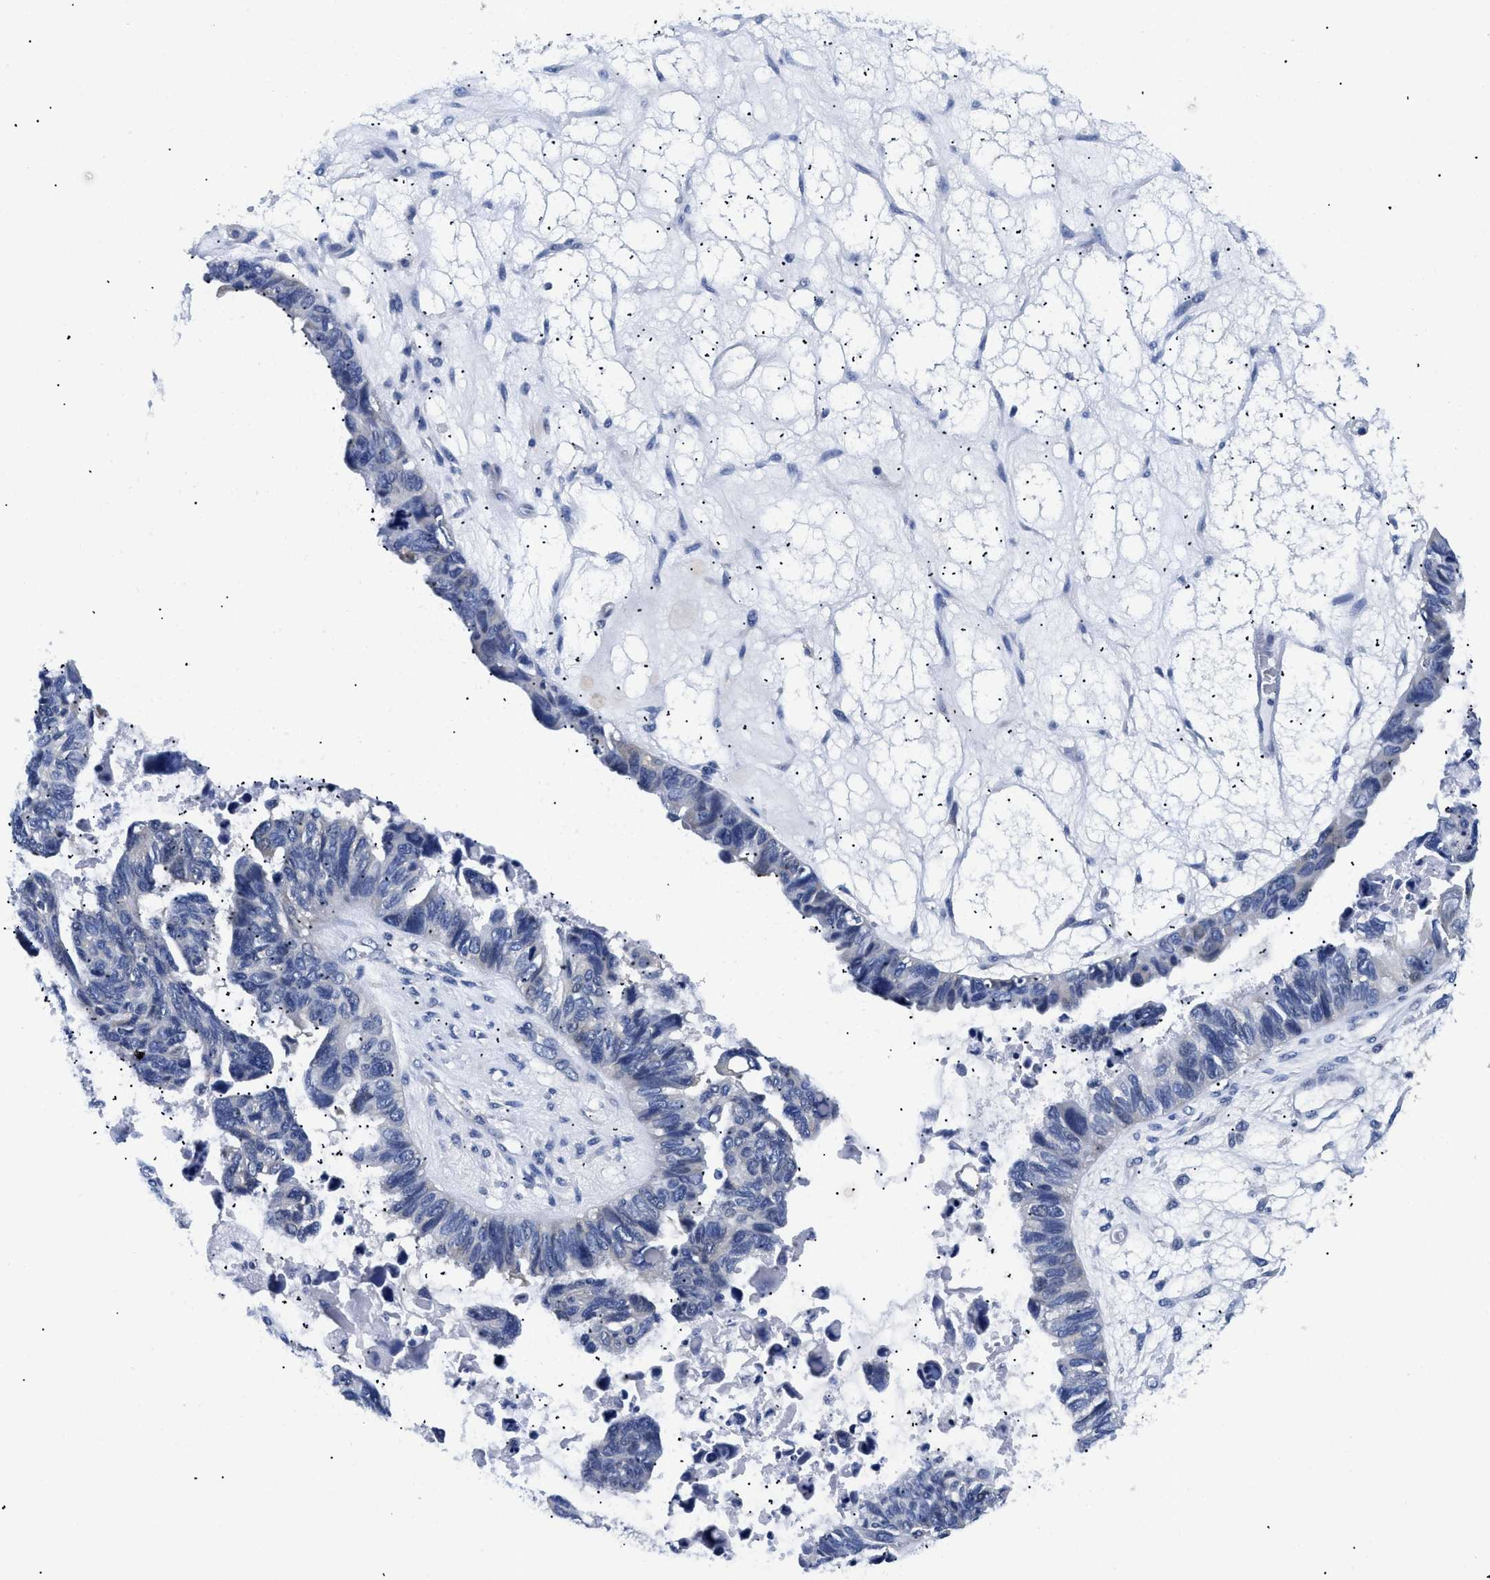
{"staining": {"intensity": "negative", "quantity": "none", "location": "none"}, "tissue": "ovarian cancer", "cell_type": "Tumor cells", "image_type": "cancer", "snomed": [{"axis": "morphology", "description": "Cystadenocarcinoma, serous, NOS"}, {"axis": "topography", "description": "Ovary"}], "caption": "An immunohistochemistry (IHC) histopathology image of ovarian cancer (serous cystadenocarcinoma) is shown. There is no staining in tumor cells of ovarian cancer (serous cystadenocarcinoma).", "gene": "MEA1", "patient": {"sex": "female", "age": 79}}